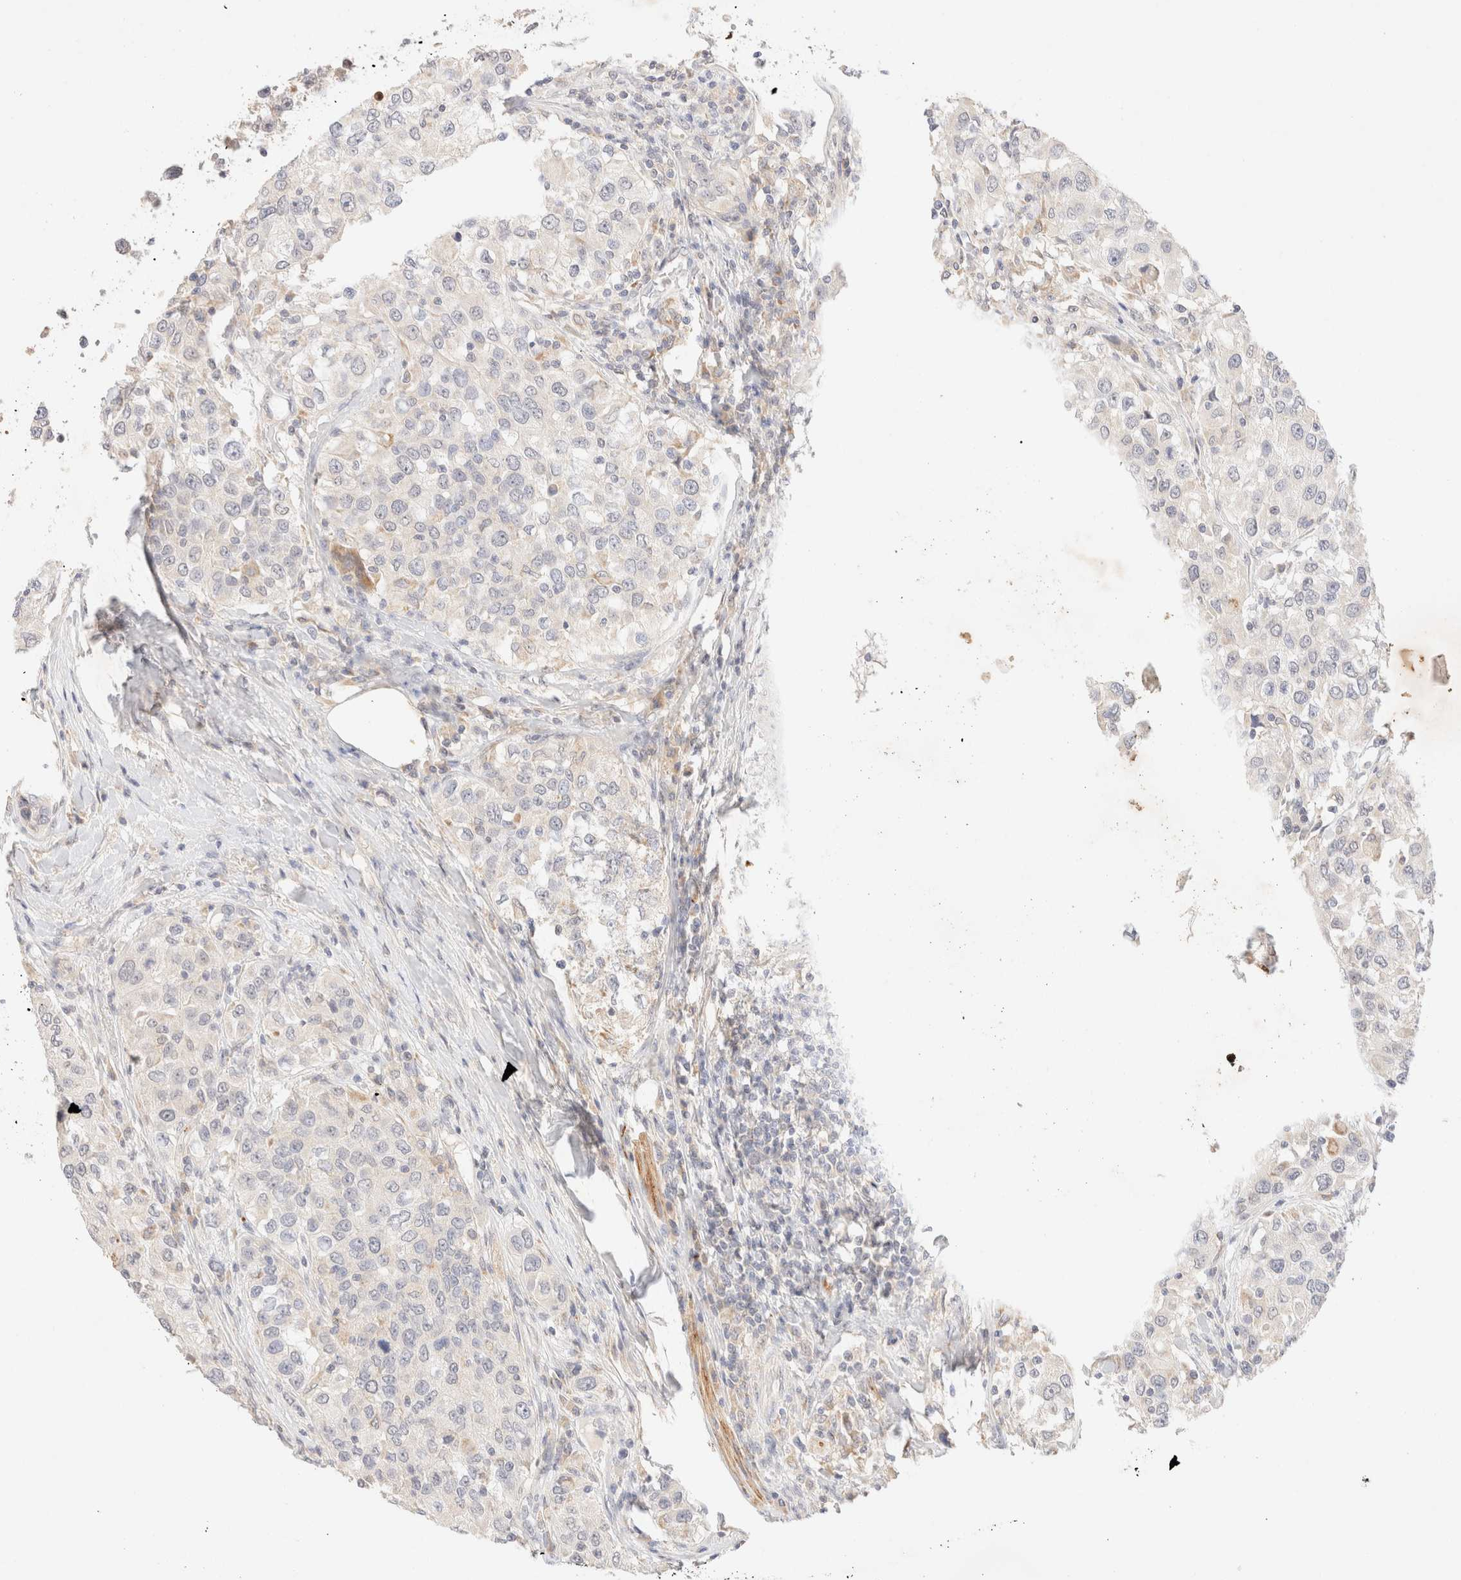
{"staining": {"intensity": "negative", "quantity": "none", "location": "none"}, "tissue": "urothelial cancer", "cell_type": "Tumor cells", "image_type": "cancer", "snomed": [{"axis": "morphology", "description": "Urothelial carcinoma, High grade"}, {"axis": "topography", "description": "Urinary bladder"}], "caption": "The micrograph exhibits no significant expression in tumor cells of urothelial cancer. (Brightfield microscopy of DAB immunohistochemistry at high magnification).", "gene": "SNTB1", "patient": {"sex": "female", "age": 80}}